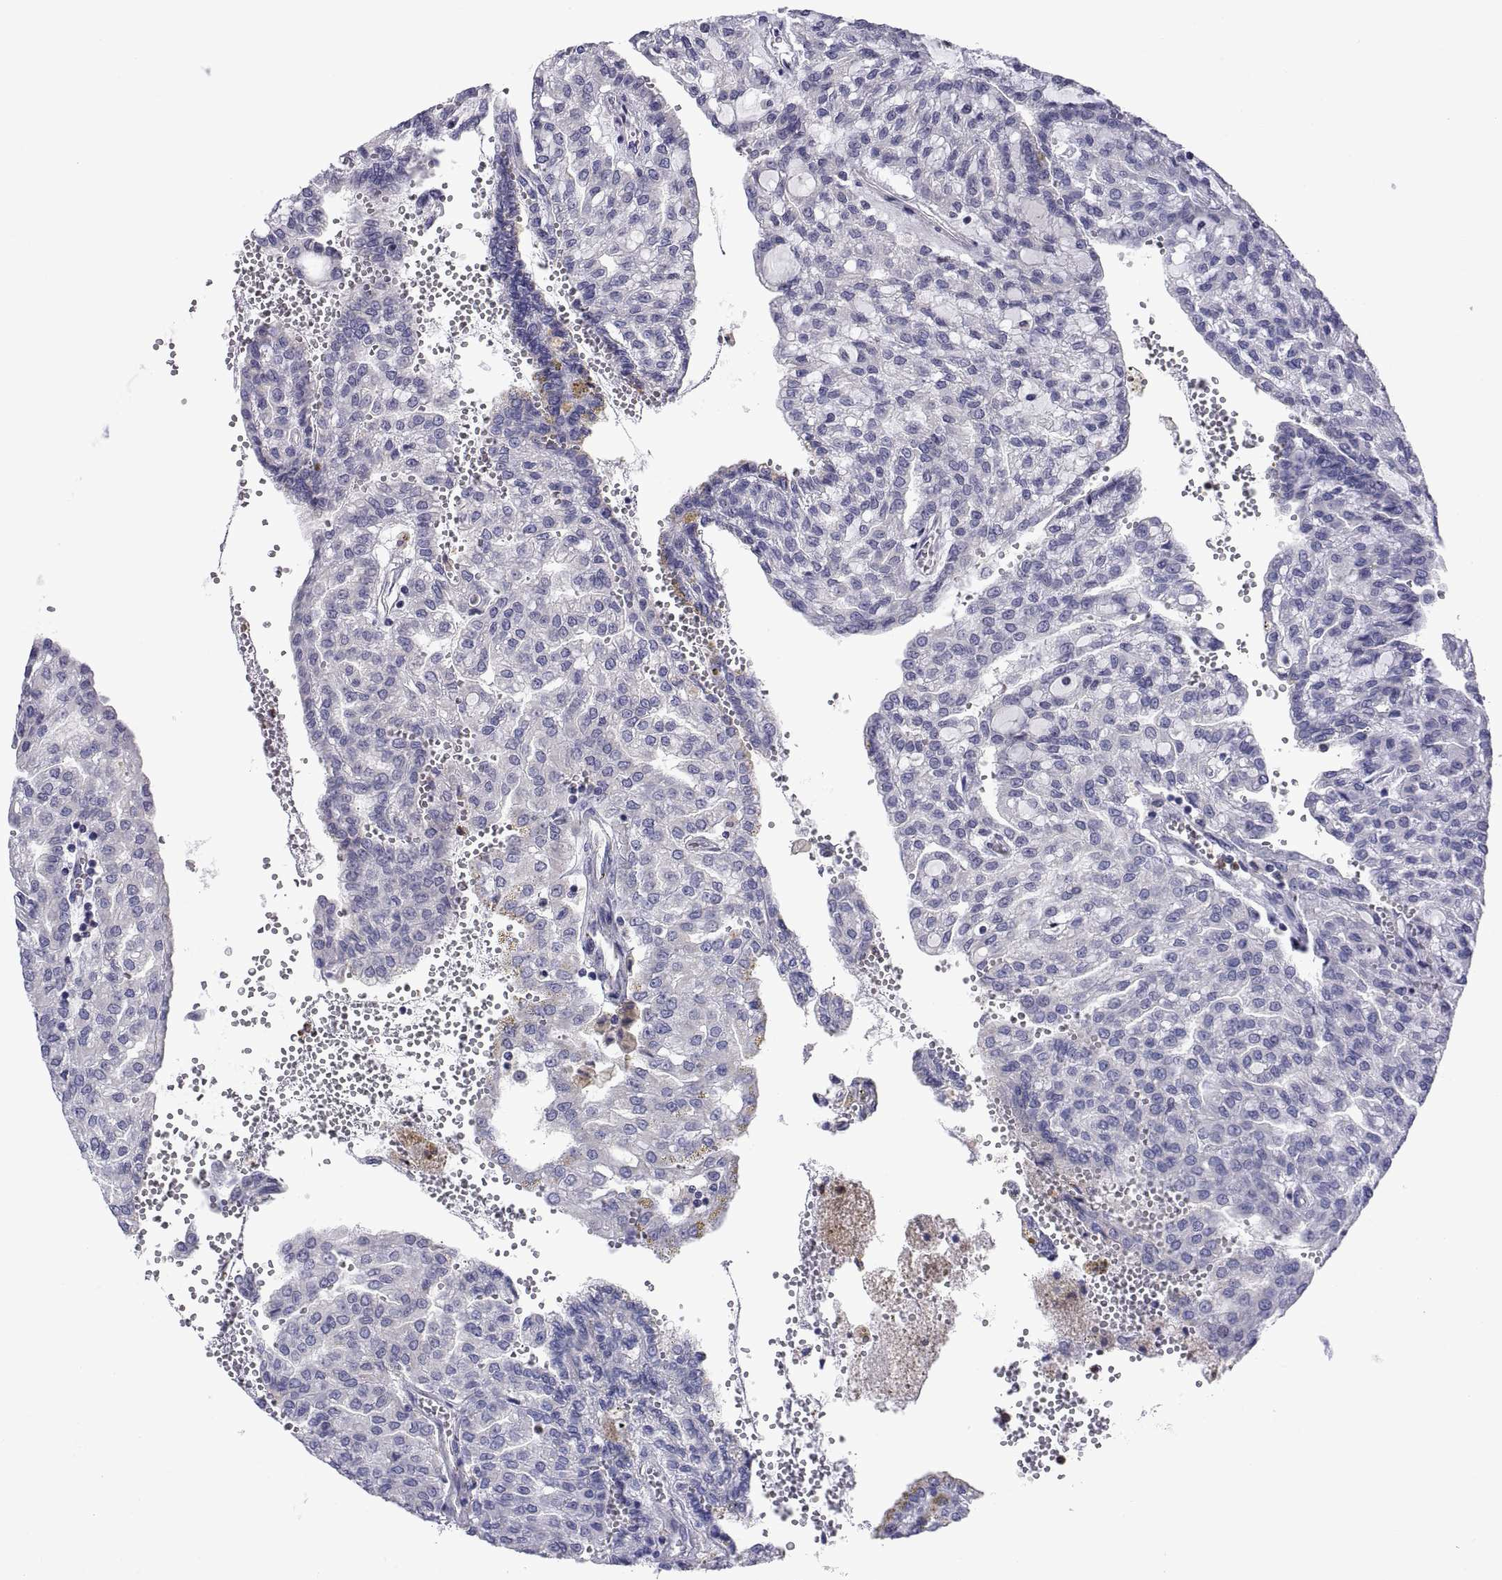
{"staining": {"intensity": "negative", "quantity": "none", "location": "none"}, "tissue": "renal cancer", "cell_type": "Tumor cells", "image_type": "cancer", "snomed": [{"axis": "morphology", "description": "Adenocarcinoma, NOS"}, {"axis": "topography", "description": "Kidney"}], "caption": "This is an immunohistochemistry image of renal adenocarcinoma. There is no expression in tumor cells.", "gene": "PKP1", "patient": {"sex": "male", "age": 63}}